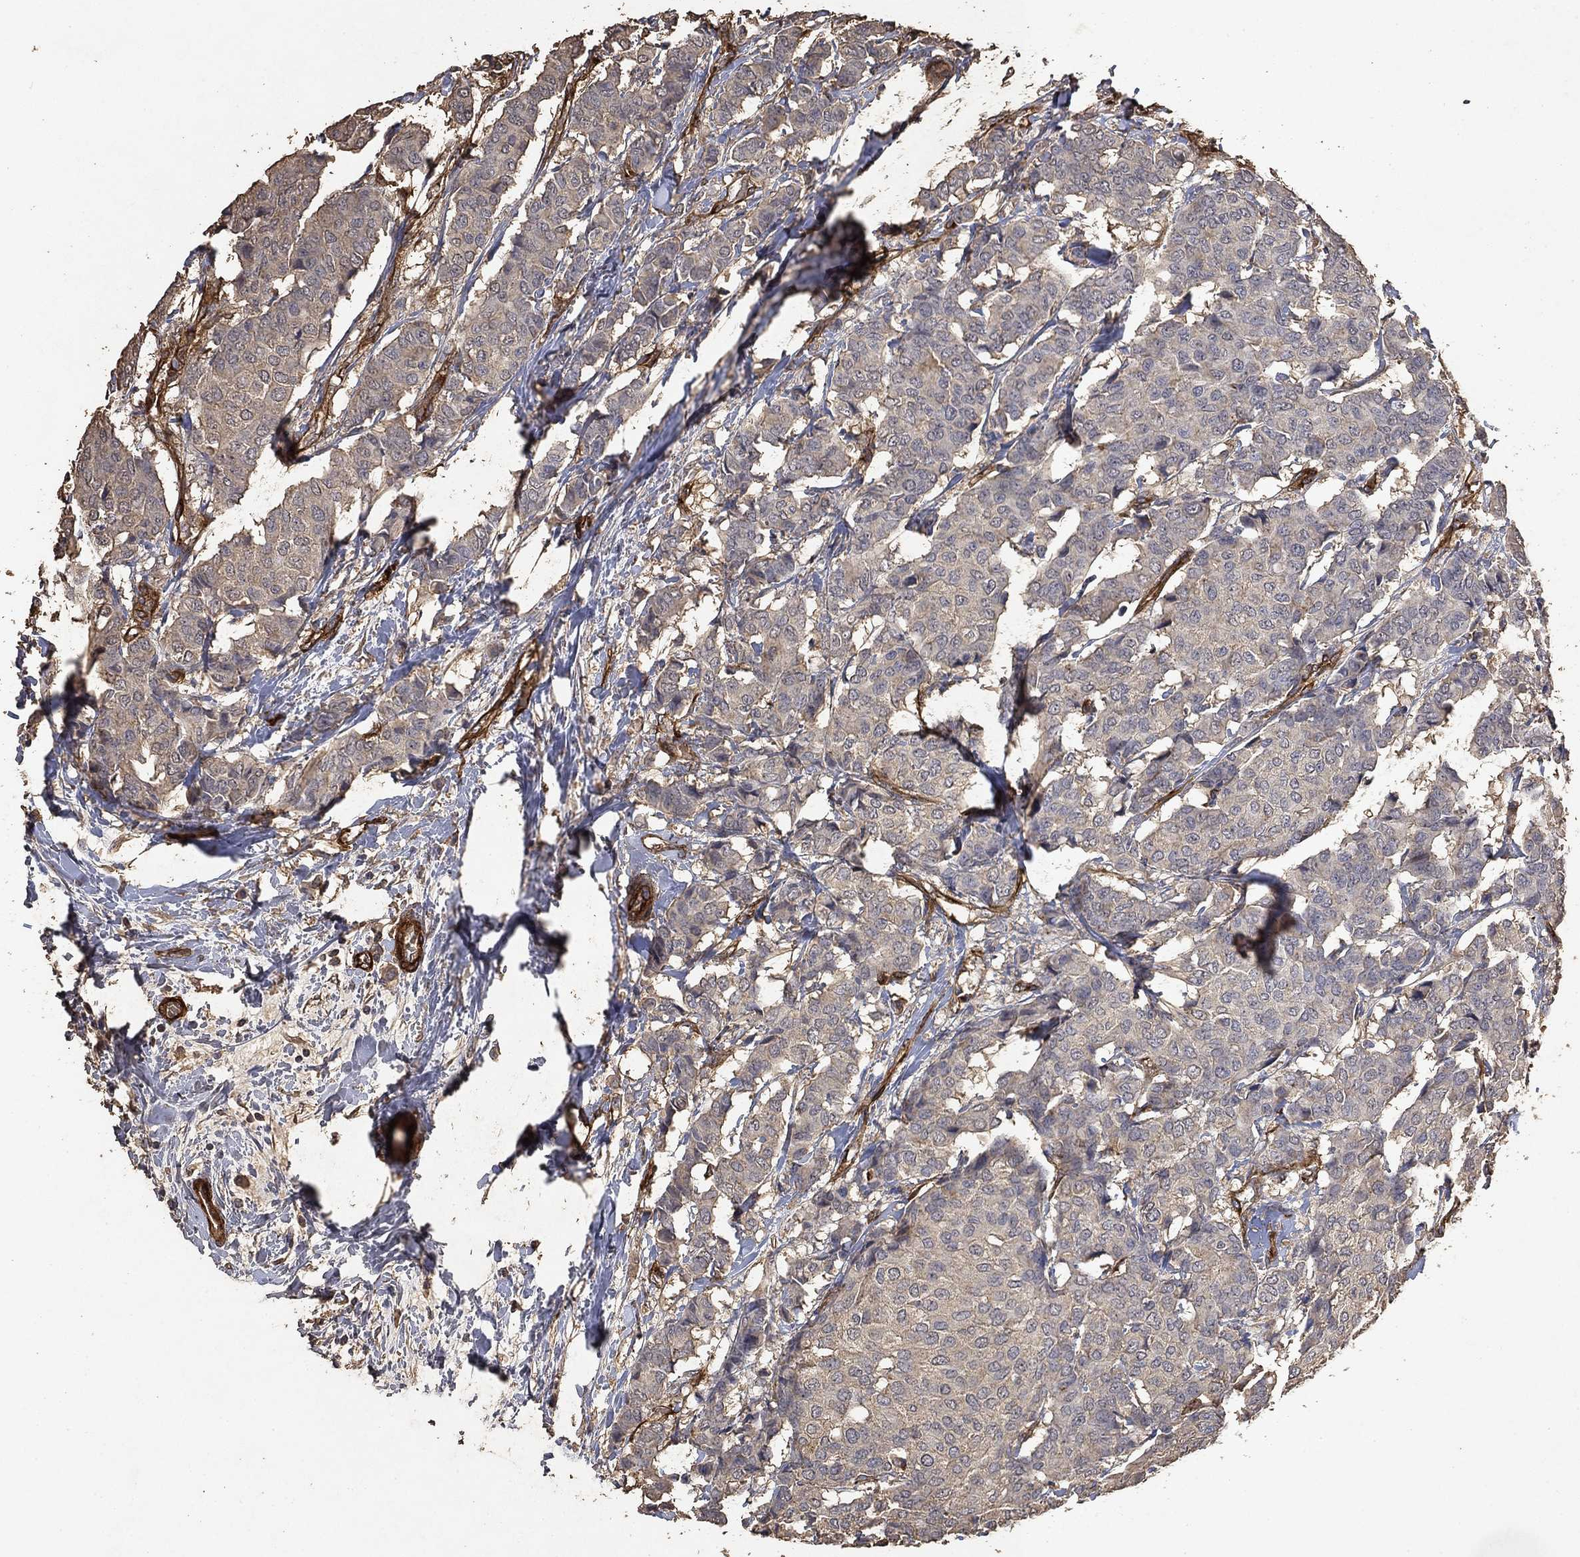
{"staining": {"intensity": "negative", "quantity": "none", "location": "none"}, "tissue": "breast cancer", "cell_type": "Tumor cells", "image_type": "cancer", "snomed": [{"axis": "morphology", "description": "Duct carcinoma"}, {"axis": "topography", "description": "Breast"}], "caption": "Histopathology image shows no significant protein positivity in tumor cells of breast infiltrating ductal carcinoma. (Immunohistochemistry, brightfield microscopy, high magnification).", "gene": "COL4A2", "patient": {"sex": "female", "age": 75}}